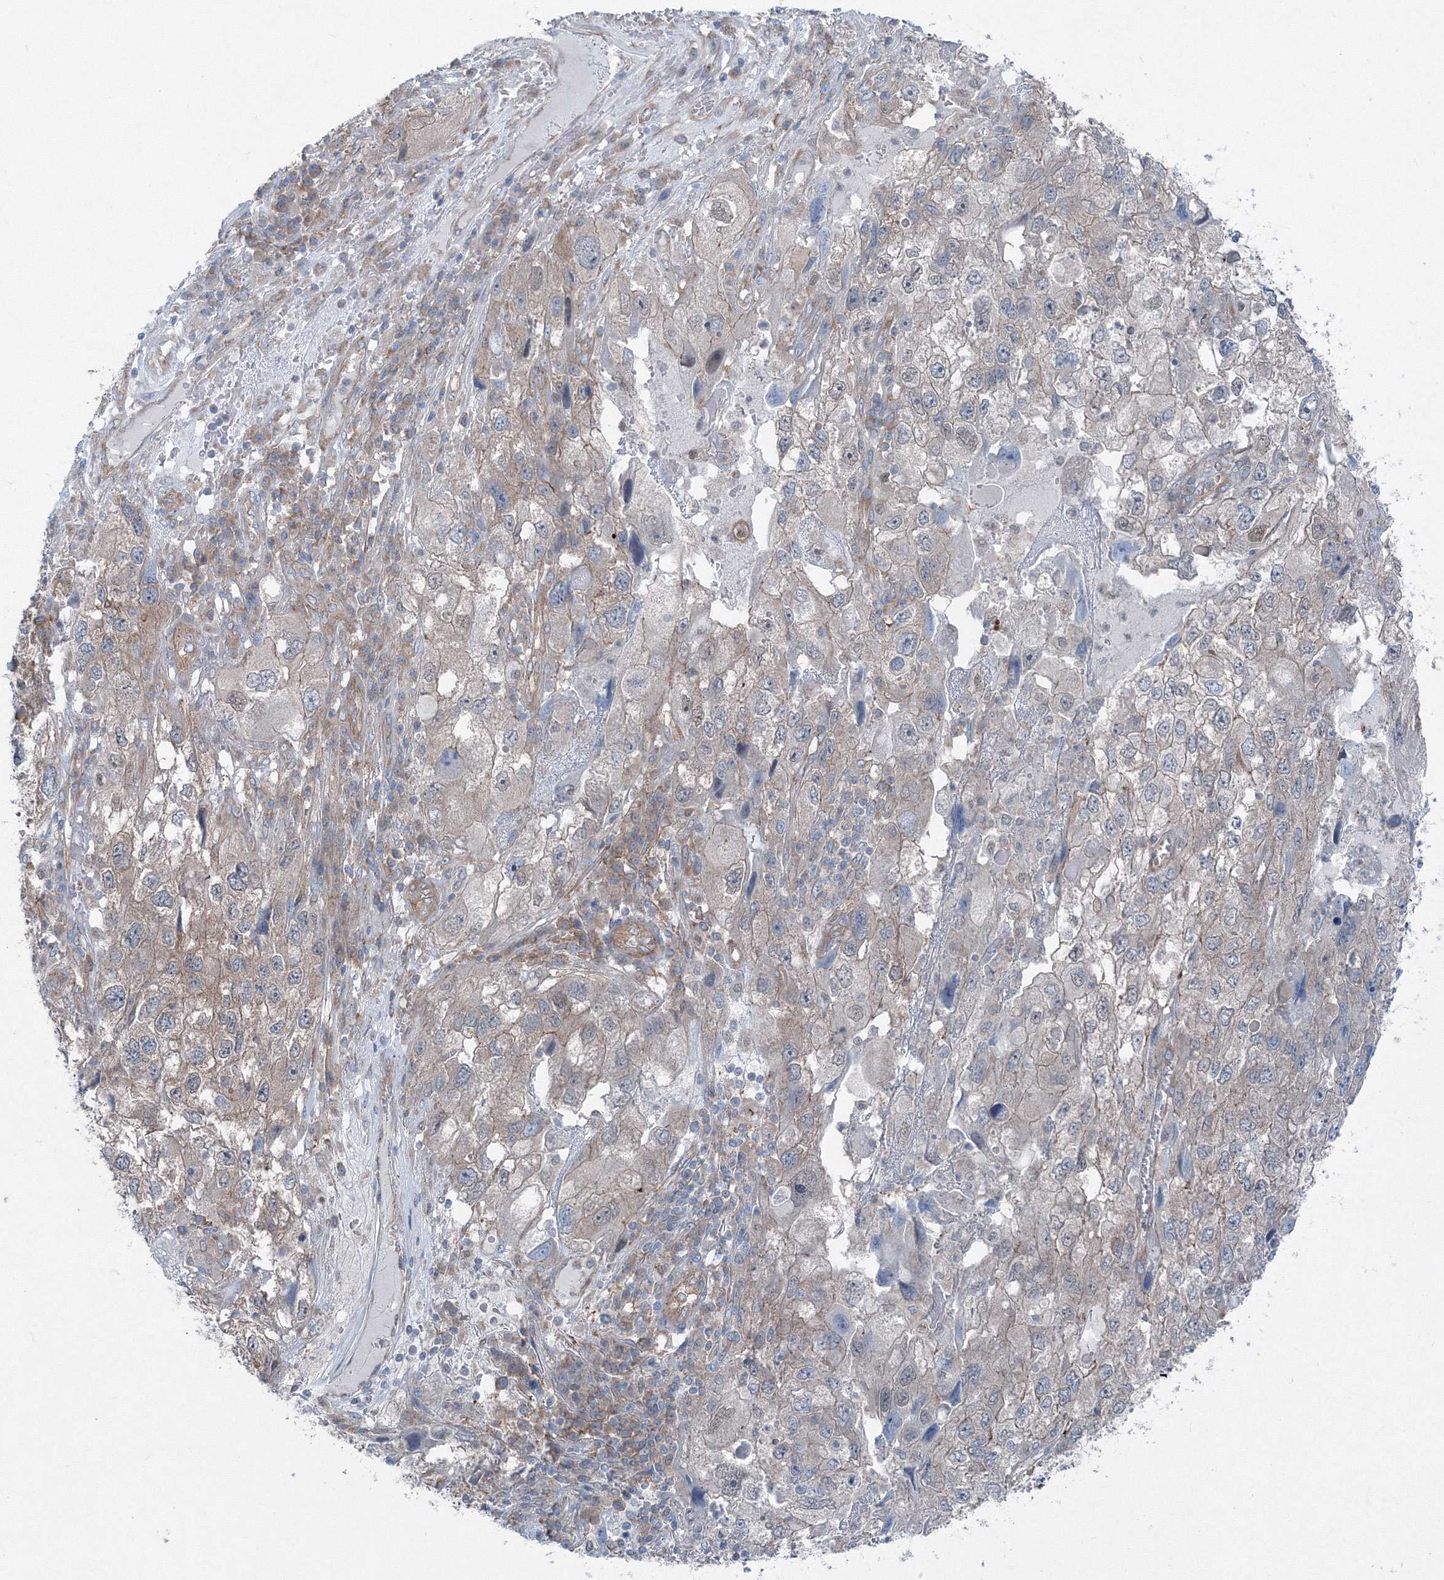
{"staining": {"intensity": "weak", "quantity": "<25%", "location": "cytoplasmic/membranous"}, "tissue": "endometrial cancer", "cell_type": "Tumor cells", "image_type": "cancer", "snomed": [{"axis": "morphology", "description": "Adenocarcinoma, NOS"}, {"axis": "topography", "description": "Endometrium"}], "caption": "This is an immunohistochemistry micrograph of human endometrial adenocarcinoma. There is no staining in tumor cells.", "gene": "TPRKB", "patient": {"sex": "female", "age": 49}}